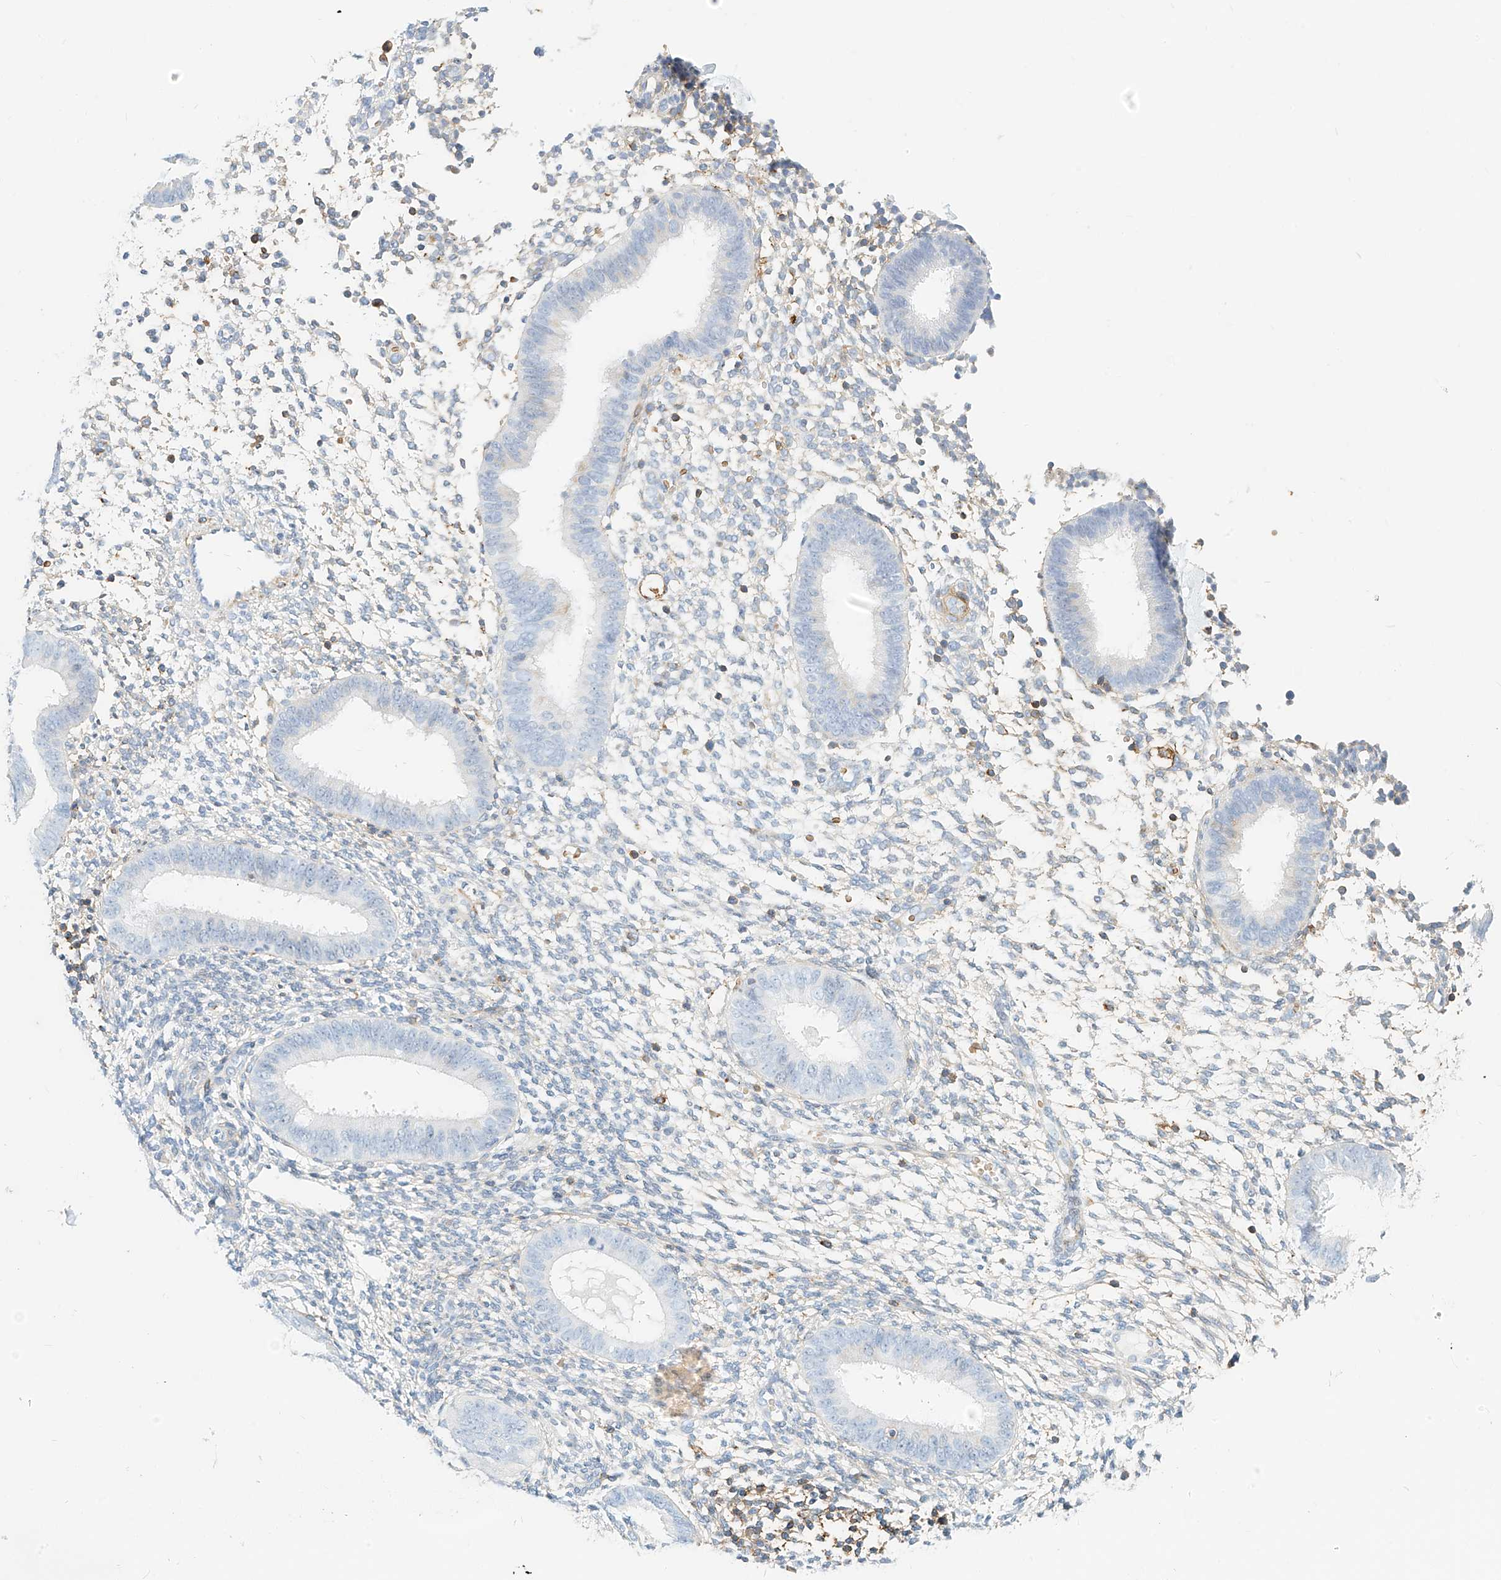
{"staining": {"intensity": "weak", "quantity": "<25%", "location": "cytoplasmic/membranous"}, "tissue": "endometrium", "cell_type": "Cells in endometrial stroma", "image_type": "normal", "snomed": [{"axis": "morphology", "description": "Normal tissue, NOS"}, {"axis": "topography", "description": "Uterus"}, {"axis": "topography", "description": "Endometrium"}], "caption": "High magnification brightfield microscopy of normal endometrium stained with DAB (3,3'-diaminobenzidine) (brown) and counterstained with hematoxylin (blue): cells in endometrial stroma show no significant positivity. (DAB (3,3'-diaminobenzidine) immunohistochemistry with hematoxylin counter stain).", "gene": "TXNDC9", "patient": {"sex": "female", "age": 48}}